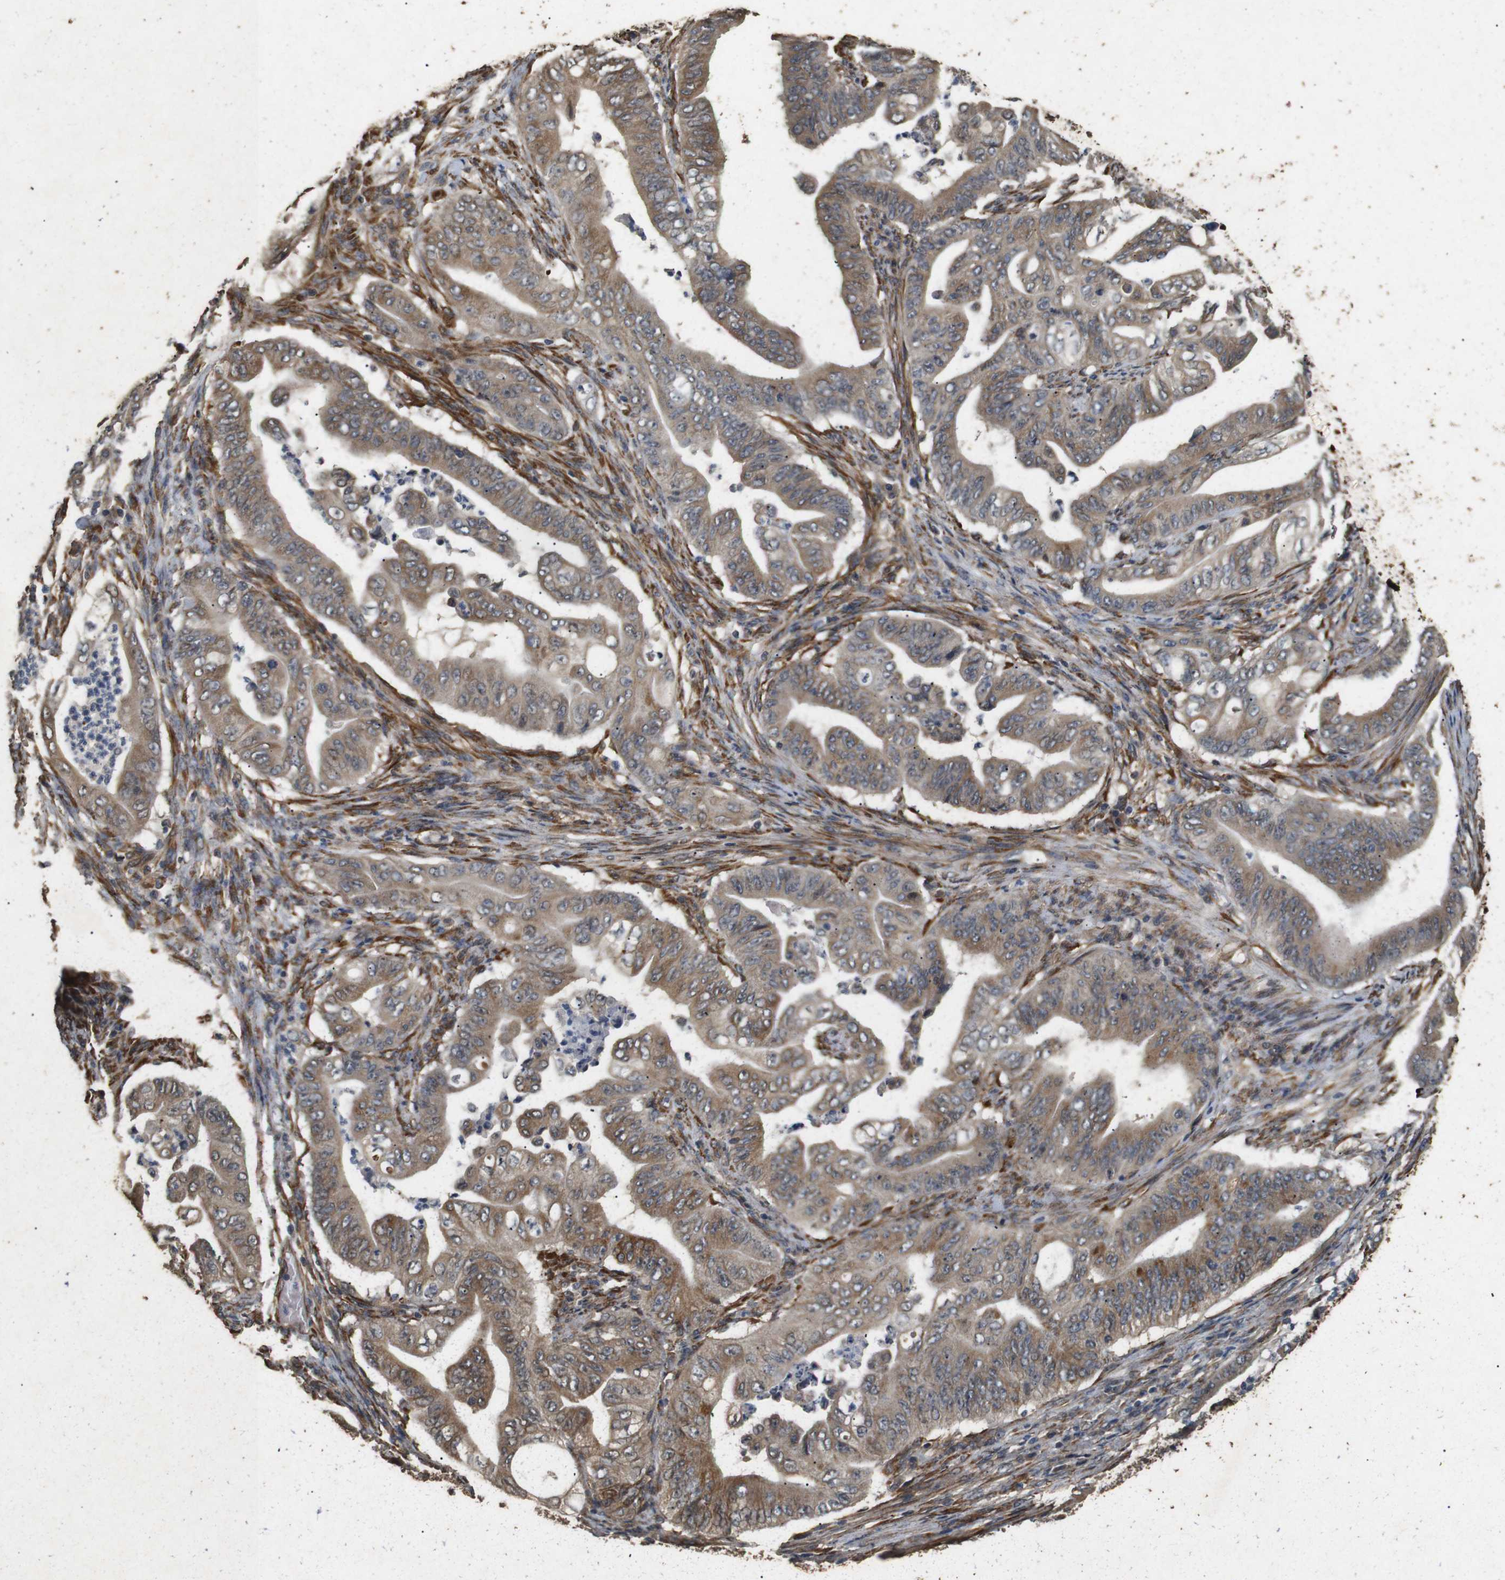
{"staining": {"intensity": "moderate", "quantity": ">75%", "location": "cytoplasmic/membranous"}, "tissue": "stomach cancer", "cell_type": "Tumor cells", "image_type": "cancer", "snomed": [{"axis": "morphology", "description": "Adenocarcinoma, NOS"}, {"axis": "topography", "description": "Stomach"}], "caption": "The histopathology image displays a brown stain indicating the presence of a protein in the cytoplasmic/membranous of tumor cells in stomach cancer. The protein of interest is shown in brown color, while the nuclei are stained blue.", "gene": "CNPY4", "patient": {"sex": "female", "age": 73}}